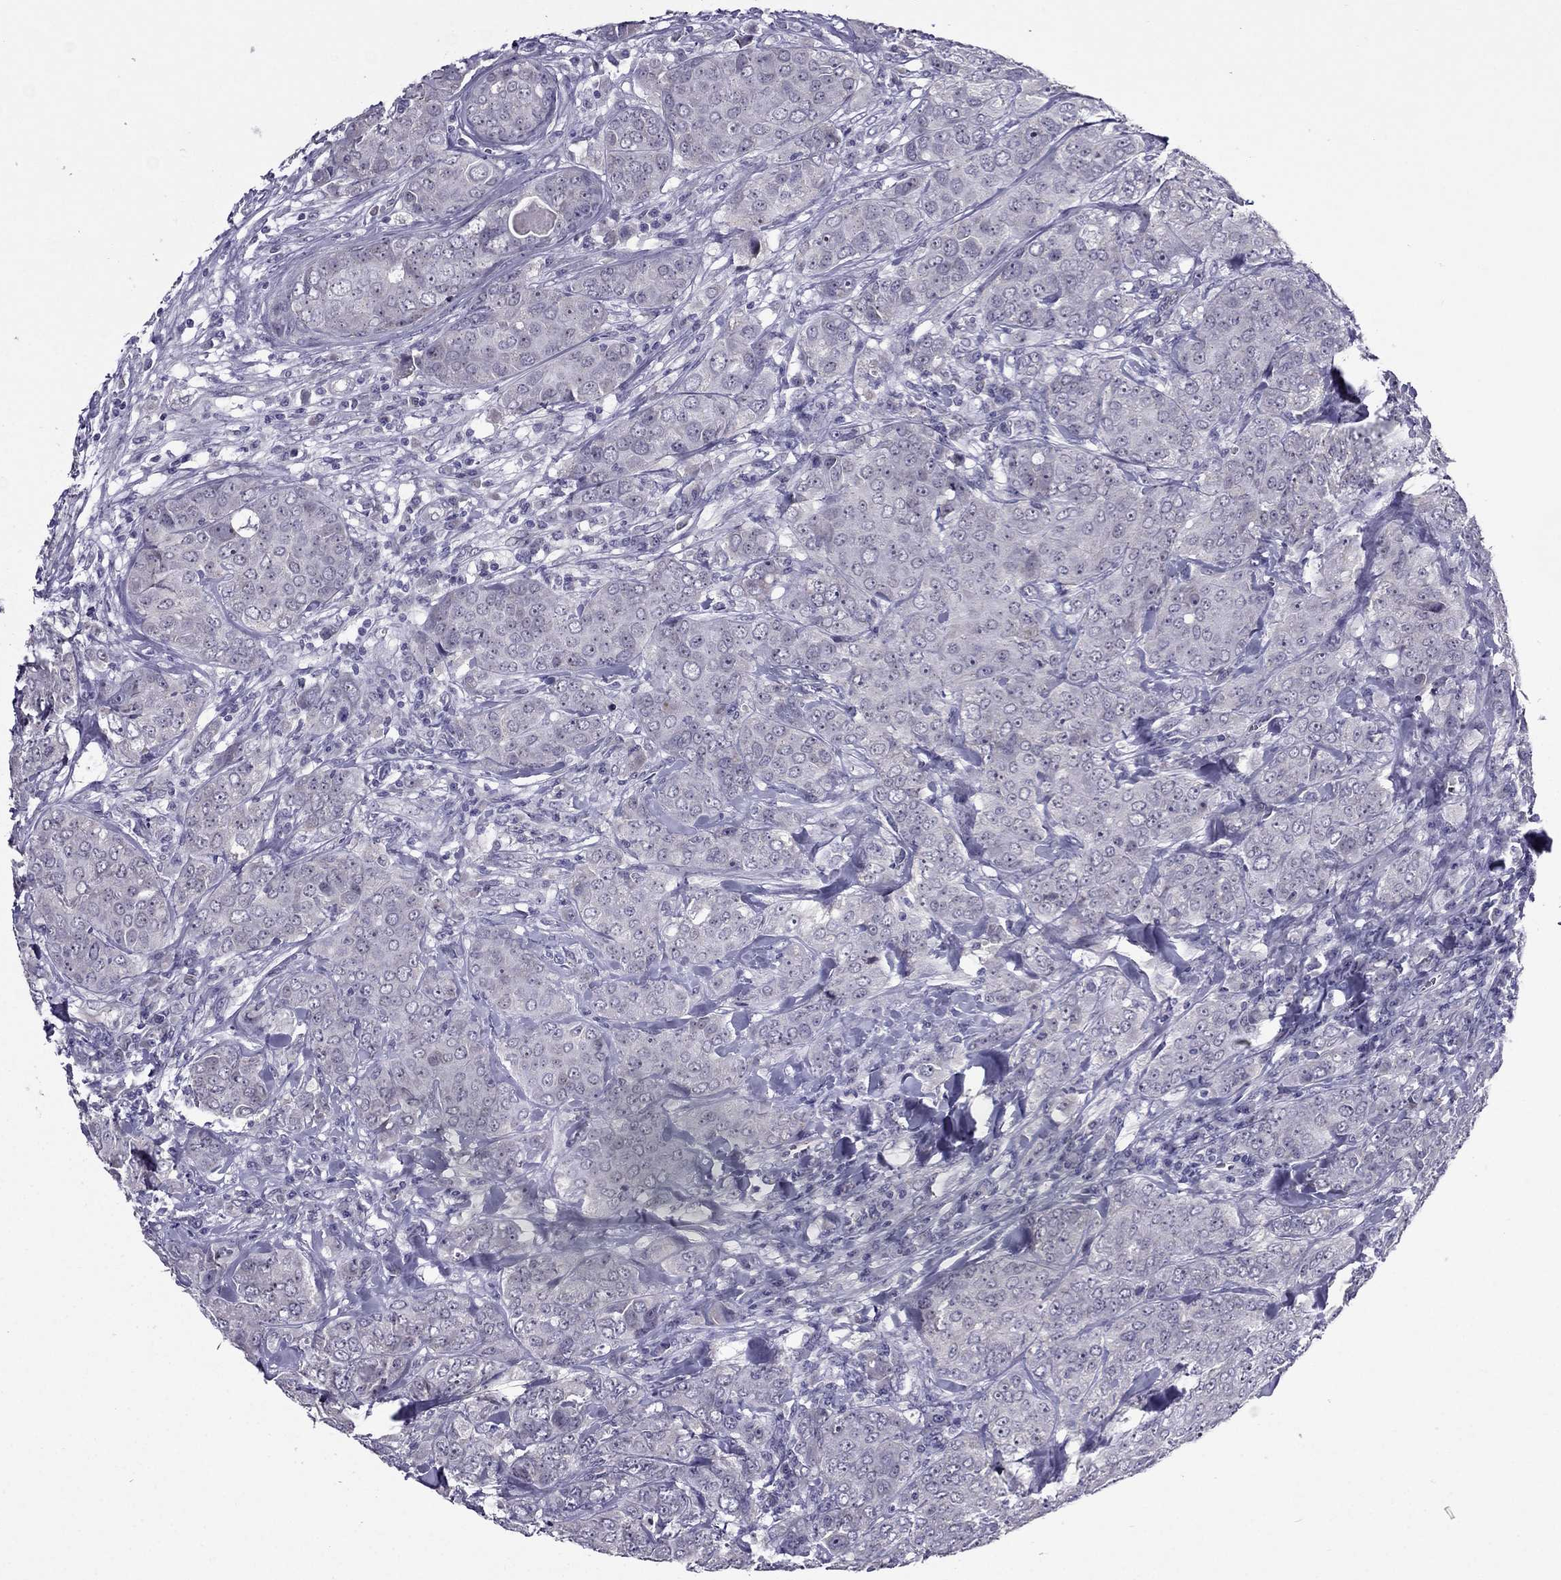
{"staining": {"intensity": "negative", "quantity": "none", "location": "none"}, "tissue": "breast cancer", "cell_type": "Tumor cells", "image_type": "cancer", "snomed": [{"axis": "morphology", "description": "Duct carcinoma"}, {"axis": "topography", "description": "Breast"}], "caption": "Human breast invasive ductal carcinoma stained for a protein using immunohistochemistry (IHC) shows no positivity in tumor cells.", "gene": "MYBPH", "patient": {"sex": "female", "age": 43}}